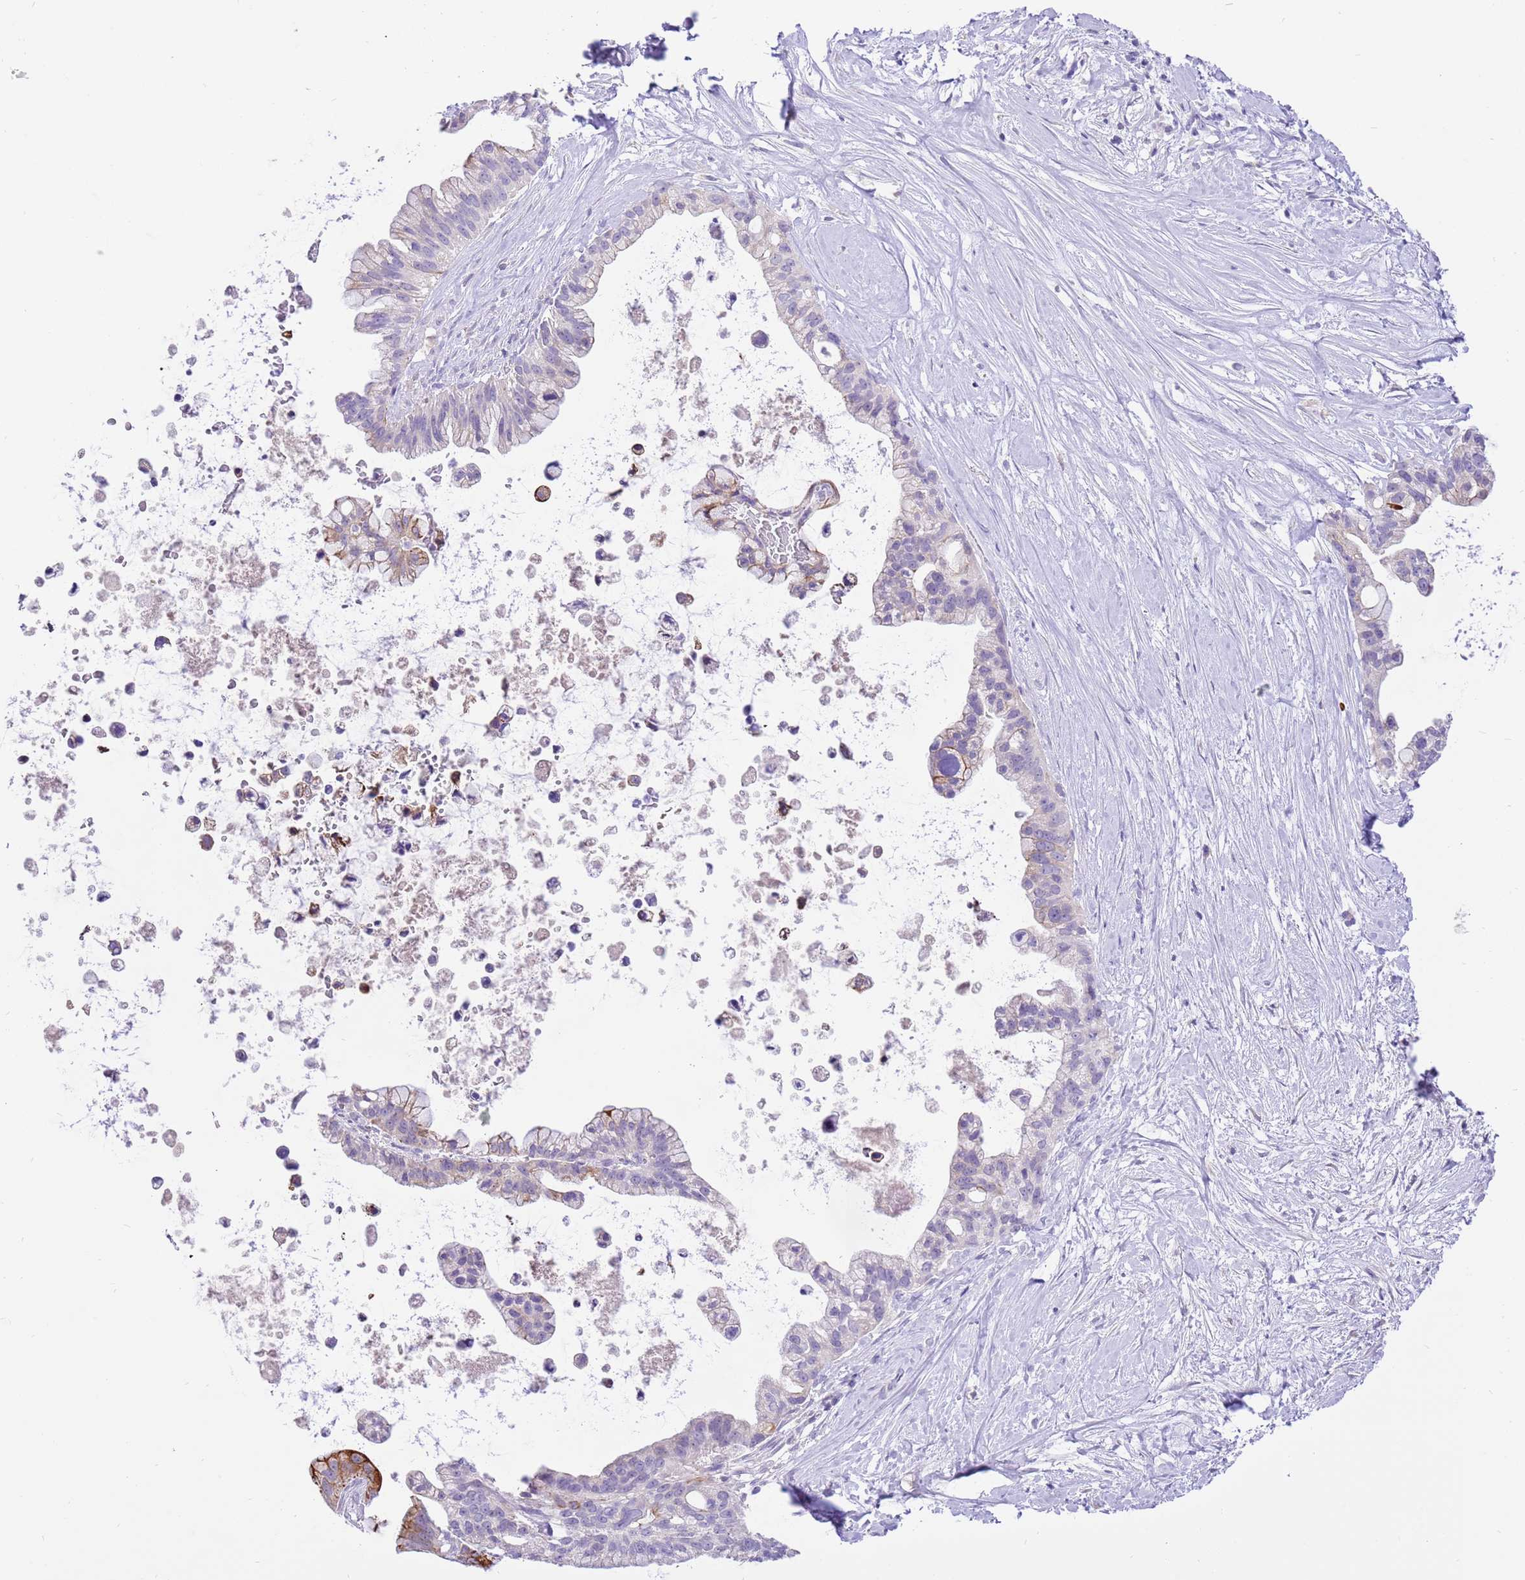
{"staining": {"intensity": "moderate", "quantity": "<25%", "location": "cytoplasmic/membranous"}, "tissue": "pancreatic cancer", "cell_type": "Tumor cells", "image_type": "cancer", "snomed": [{"axis": "morphology", "description": "Adenocarcinoma, NOS"}, {"axis": "topography", "description": "Pancreas"}], "caption": "IHC photomicrograph of neoplastic tissue: pancreatic adenocarcinoma stained using IHC displays low levels of moderate protein expression localized specifically in the cytoplasmic/membranous of tumor cells, appearing as a cytoplasmic/membranous brown color.", "gene": "R3HDM4", "patient": {"sex": "female", "age": 83}}